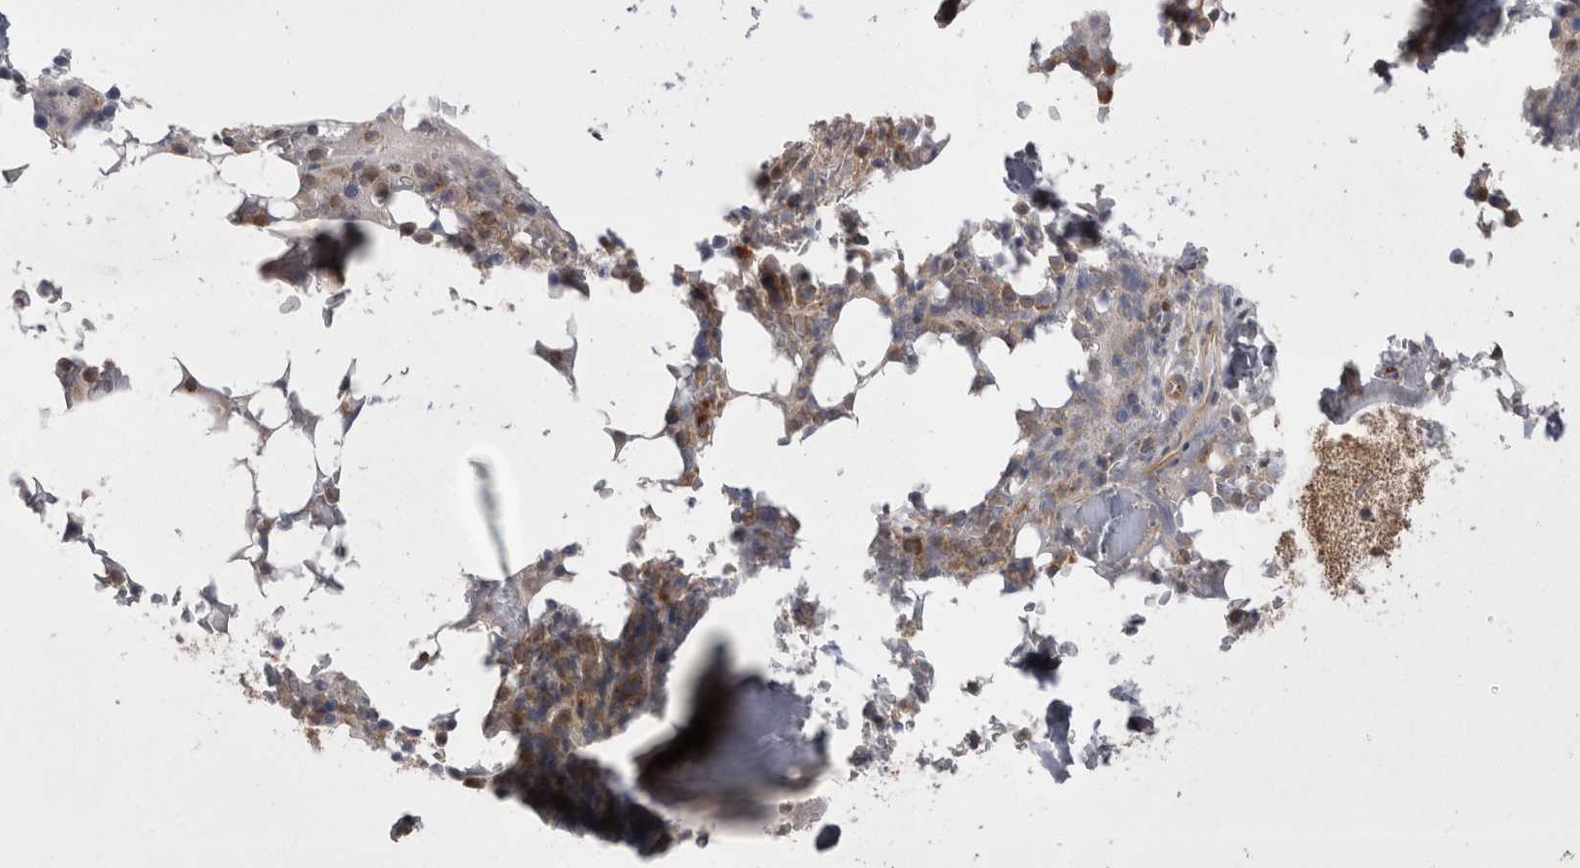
{"staining": {"intensity": "weak", "quantity": ">75%", "location": "cytoplasmic/membranous"}, "tissue": "bone marrow", "cell_type": "Hematopoietic cells", "image_type": "normal", "snomed": [{"axis": "morphology", "description": "Normal tissue, NOS"}, {"axis": "topography", "description": "Bone marrow"}], "caption": "A low amount of weak cytoplasmic/membranous staining is identified in approximately >75% of hematopoietic cells in normal bone marrow.", "gene": "TSPOAP1", "patient": {"sex": "male", "age": 58}}